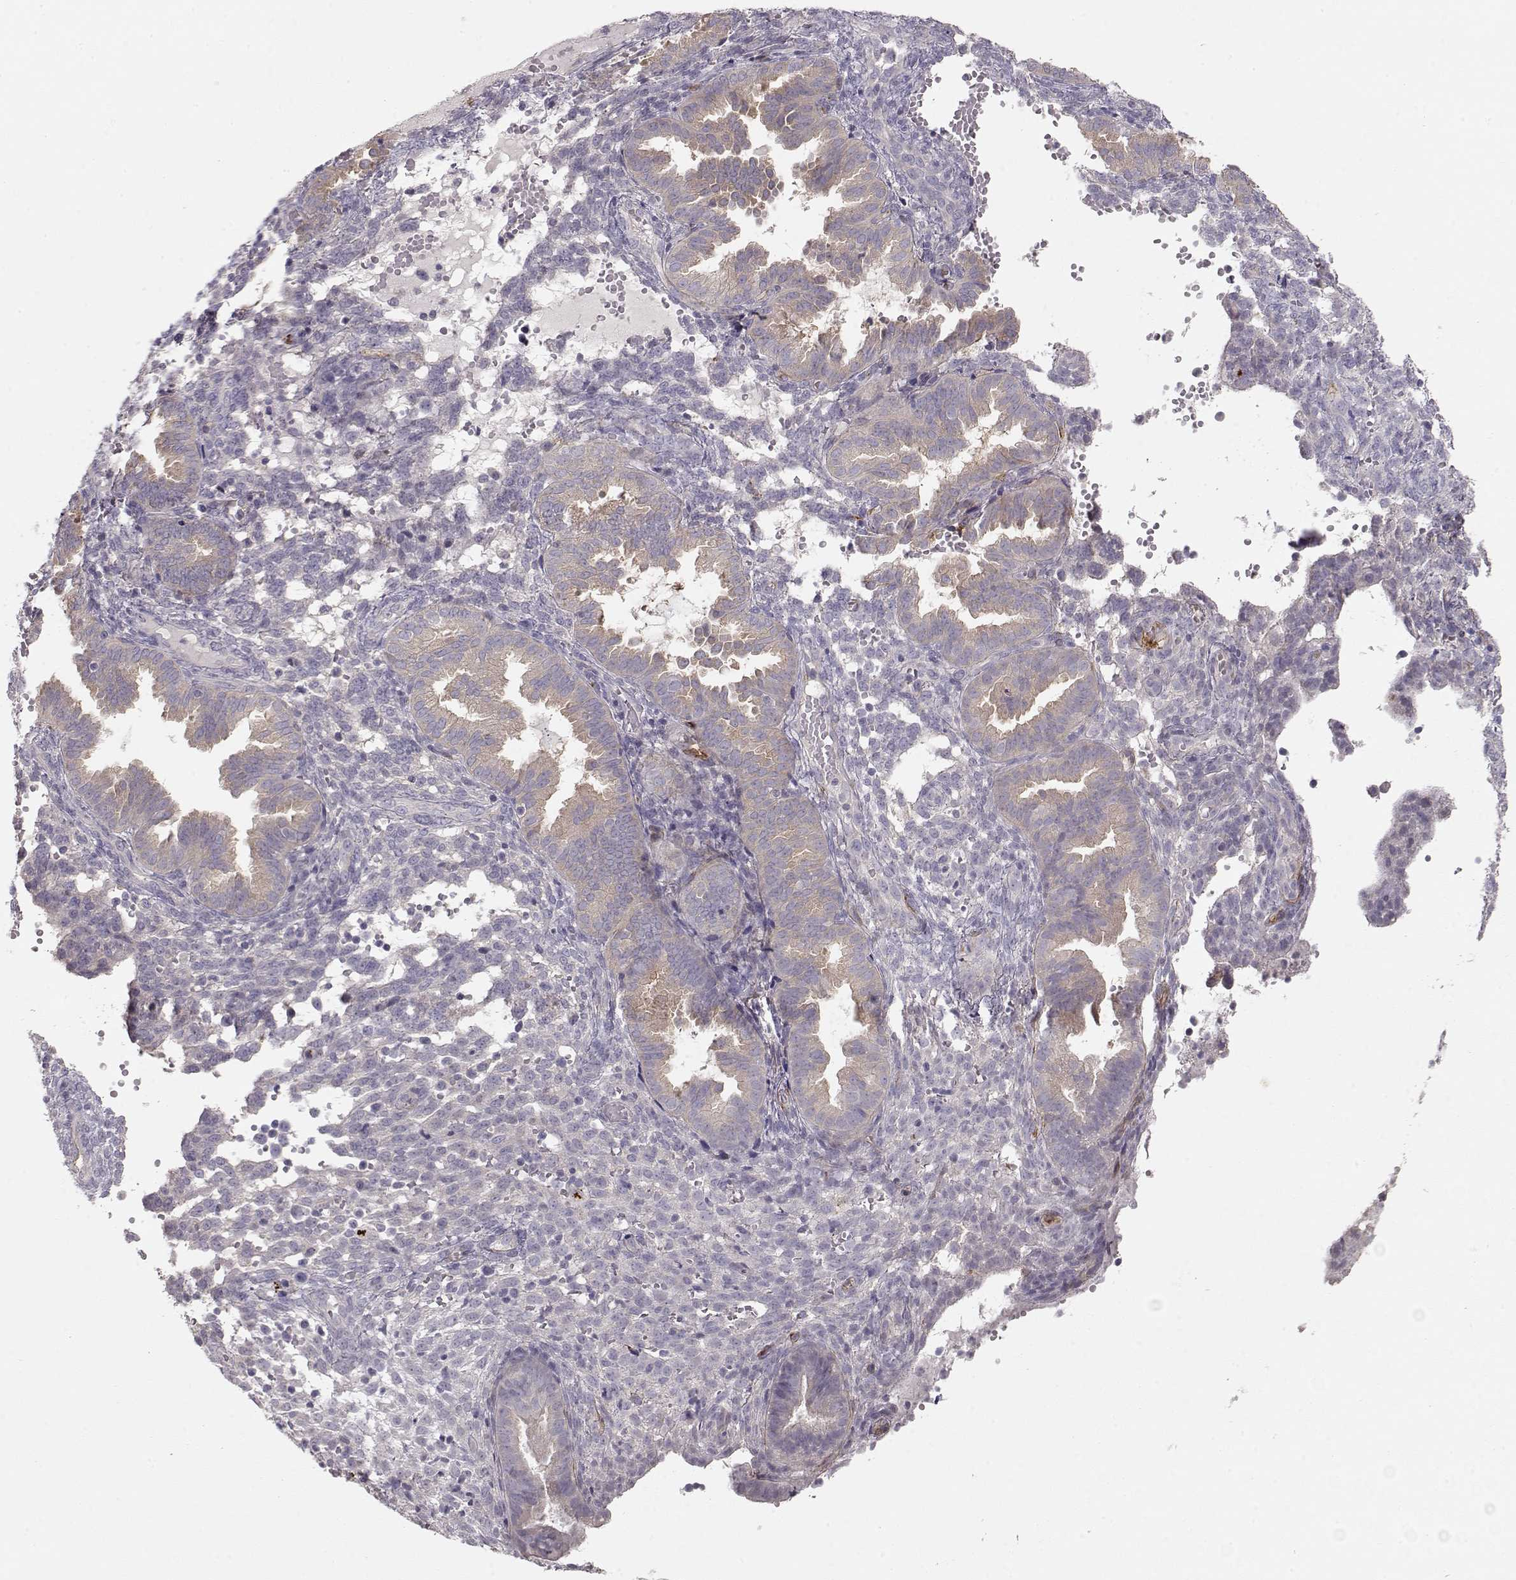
{"staining": {"intensity": "negative", "quantity": "none", "location": "none"}, "tissue": "endometrium", "cell_type": "Cells in endometrial stroma", "image_type": "normal", "snomed": [{"axis": "morphology", "description": "Normal tissue, NOS"}, {"axis": "topography", "description": "Endometrium"}], "caption": "There is no significant staining in cells in endometrial stroma of endometrium. Nuclei are stained in blue.", "gene": "ARHGAP8", "patient": {"sex": "female", "age": 42}}